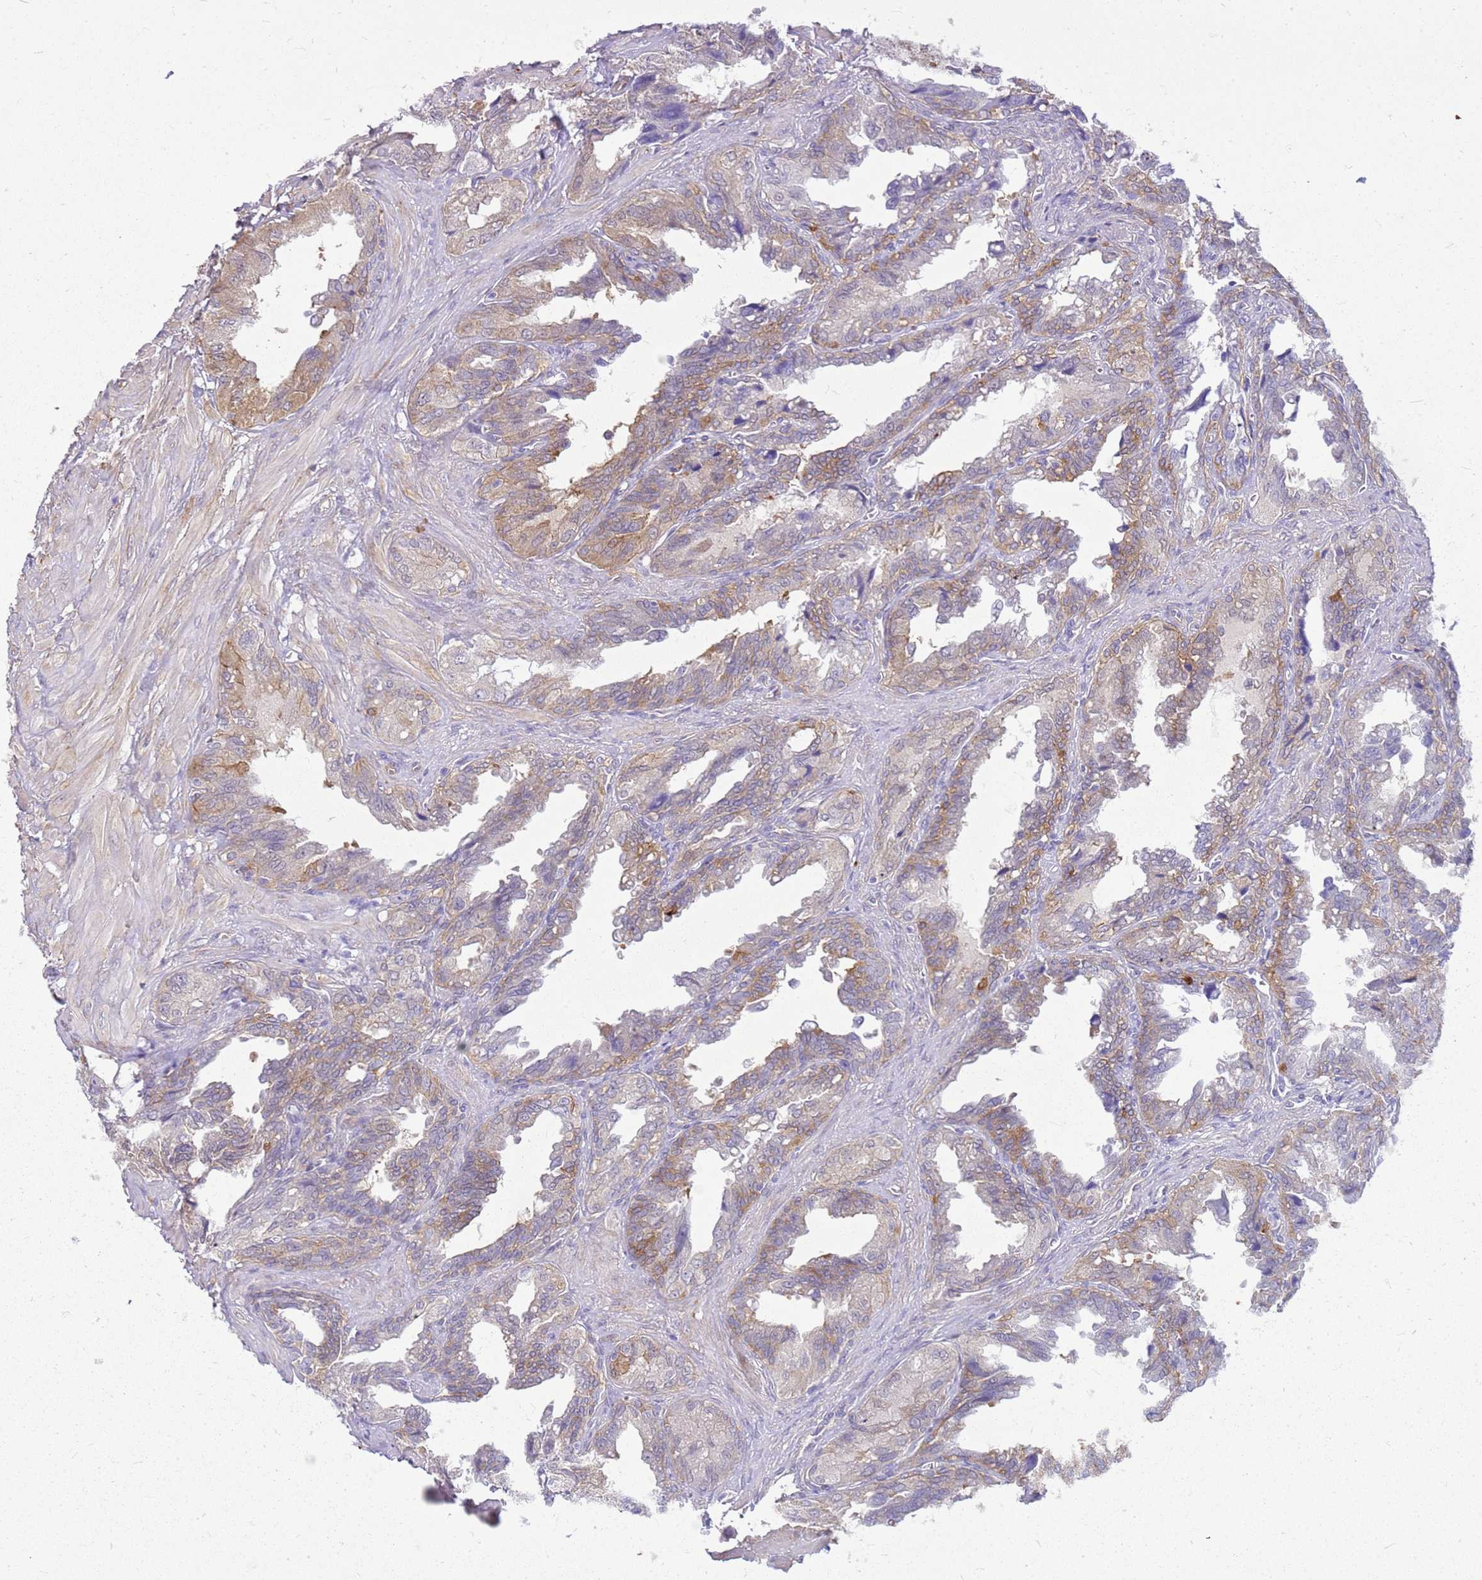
{"staining": {"intensity": "strong", "quantity": "25%-75%", "location": "cytoplasmic/membranous"}, "tissue": "seminal vesicle", "cell_type": "Glandular cells", "image_type": "normal", "snomed": [{"axis": "morphology", "description": "Normal tissue, NOS"}, {"axis": "topography", "description": "Seminal veicle"}], "caption": "Glandular cells reveal high levels of strong cytoplasmic/membranous positivity in about 25%-75% of cells in benign human seminal vesicle.", "gene": "HSPB1", "patient": {"sex": "male", "age": 67}}